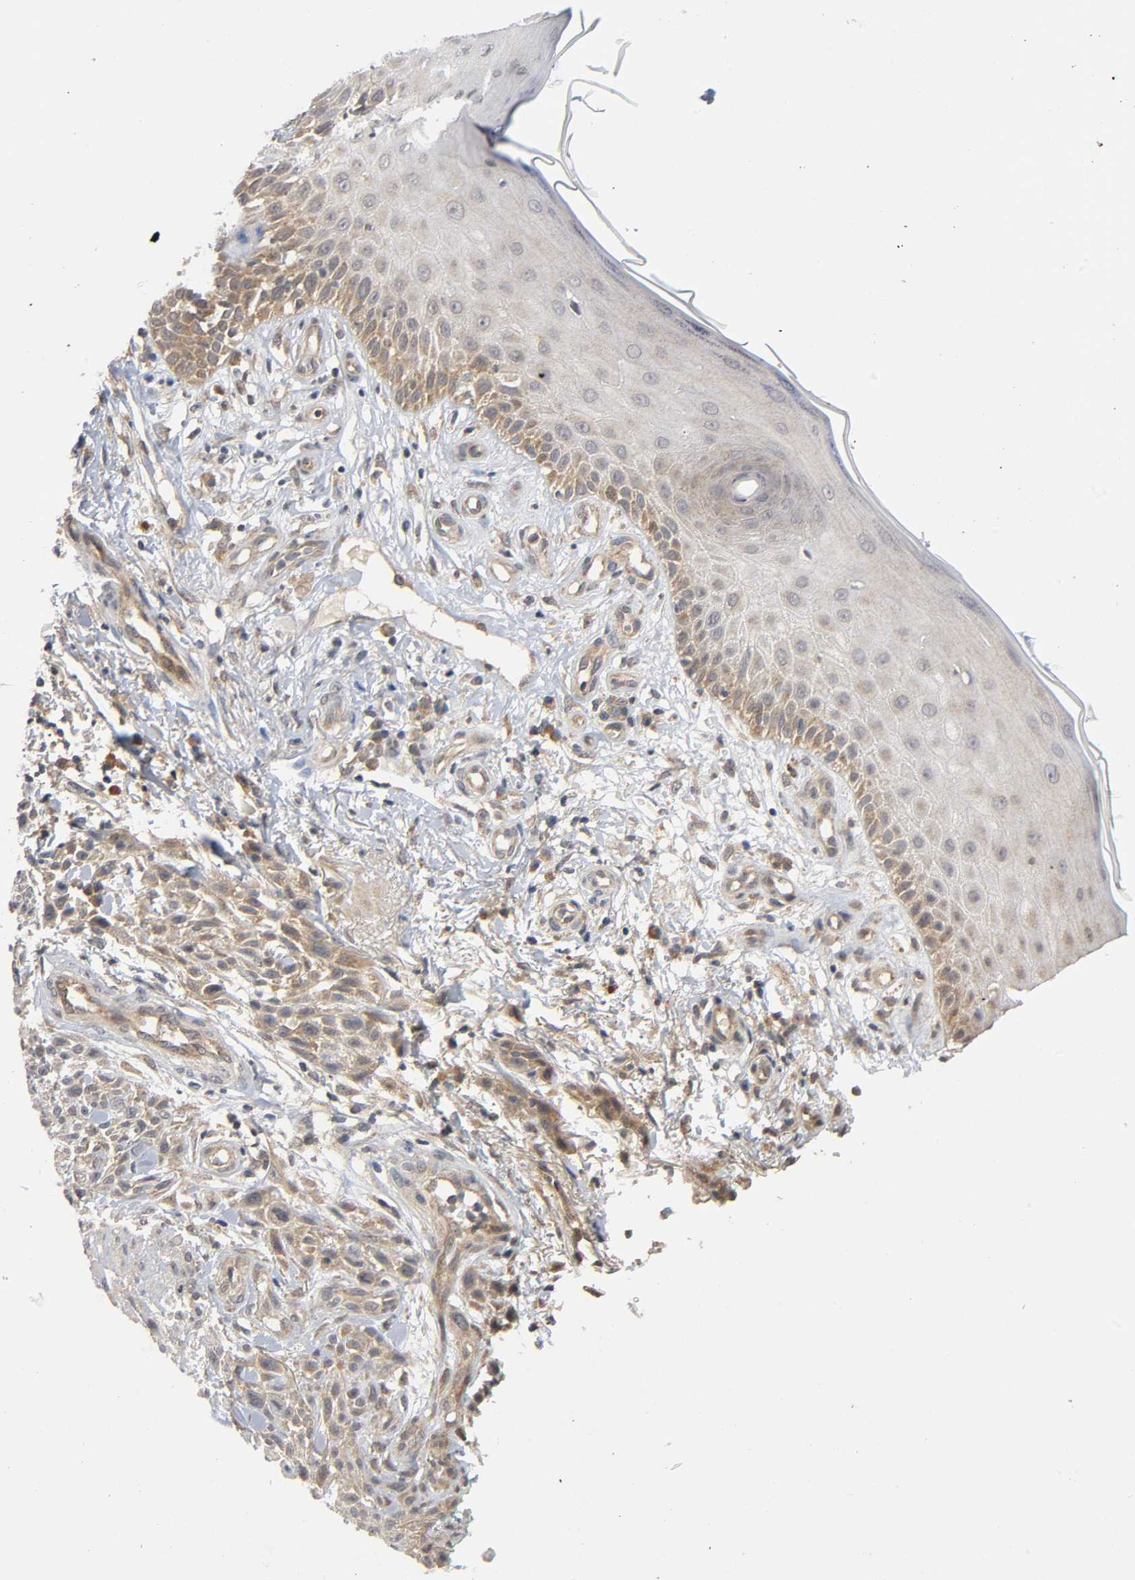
{"staining": {"intensity": "moderate", "quantity": ">75%", "location": "cytoplasmic/membranous"}, "tissue": "skin cancer", "cell_type": "Tumor cells", "image_type": "cancer", "snomed": [{"axis": "morphology", "description": "Squamous cell carcinoma, NOS"}, {"axis": "topography", "description": "Skin"}], "caption": "Human skin cancer (squamous cell carcinoma) stained with a brown dye exhibits moderate cytoplasmic/membranous positive positivity in approximately >75% of tumor cells.", "gene": "MAPK8", "patient": {"sex": "female", "age": 42}}